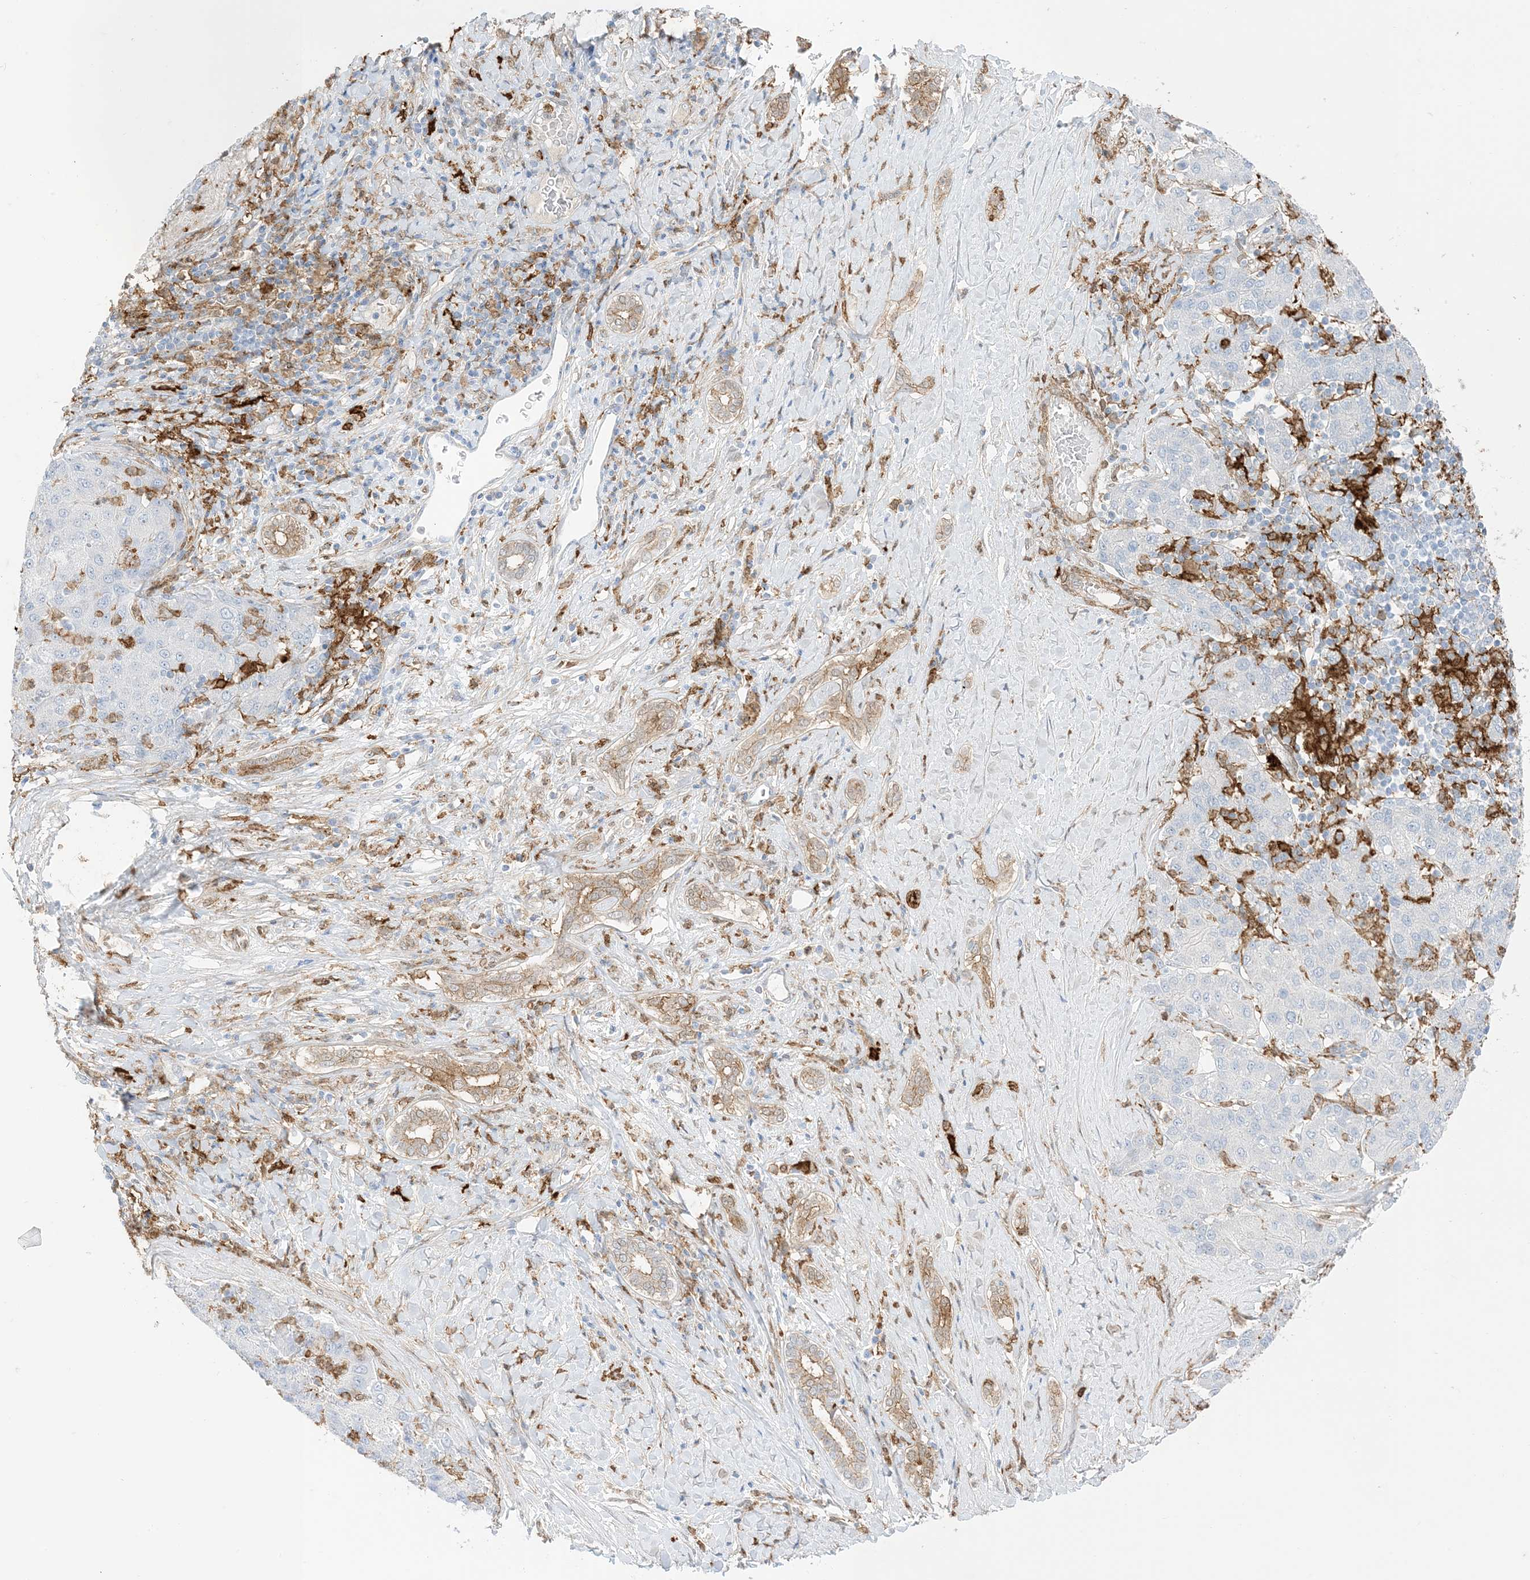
{"staining": {"intensity": "negative", "quantity": "none", "location": "none"}, "tissue": "liver cancer", "cell_type": "Tumor cells", "image_type": "cancer", "snomed": [{"axis": "morphology", "description": "Carcinoma, Hepatocellular, NOS"}, {"axis": "topography", "description": "Liver"}], "caption": "Human hepatocellular carcinoma (liver) stained for a protein using immunohistochemistry (IHC) displays no staining in tumor cells.", "gene": "GSN", "patient": {"sex": "male", "age": 65}}